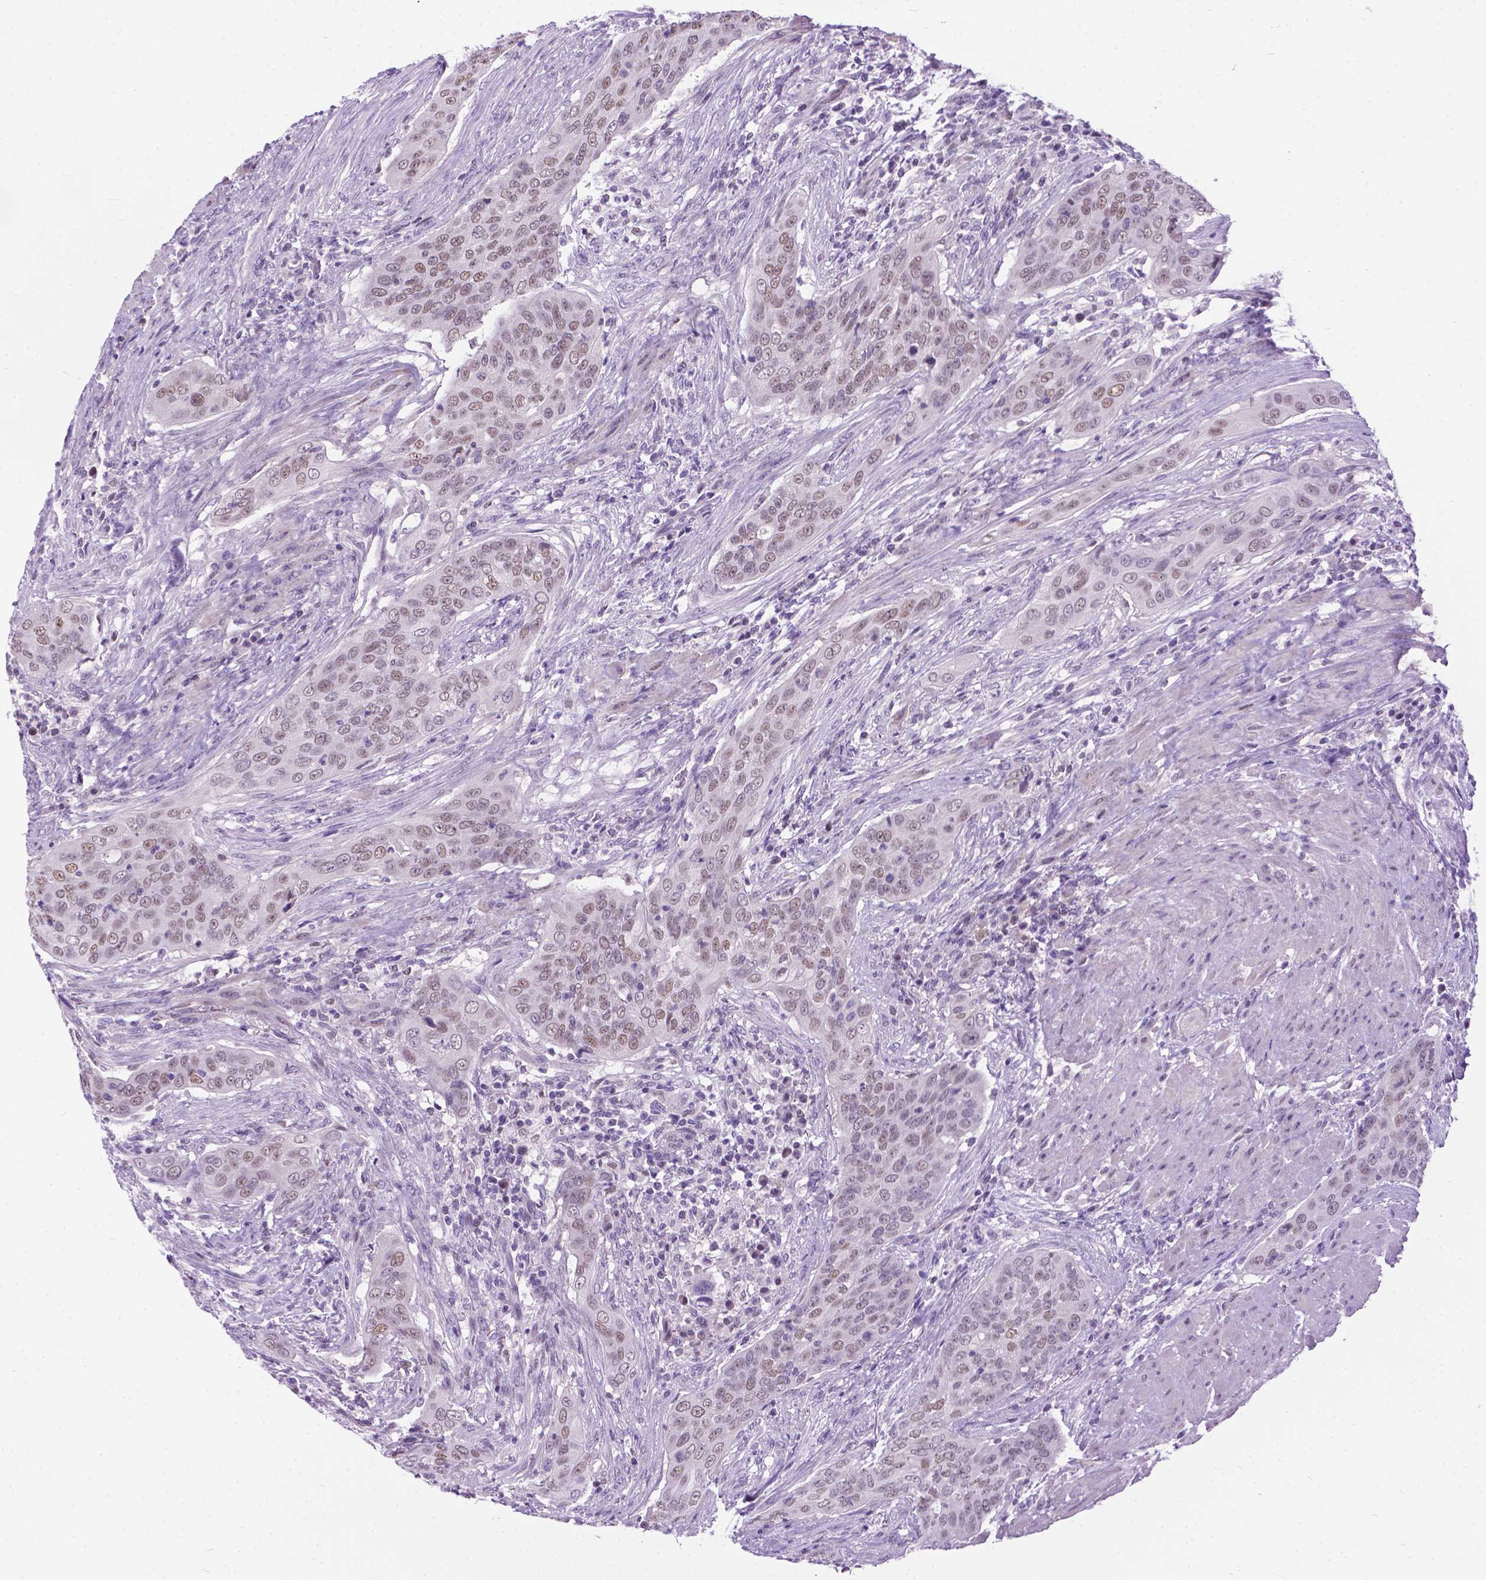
{"staining": {"intensity": "moderate", "quantity": "<25%", "location": "nuclear"}, "tissue": "urothelial cancer", "cell_type": "Tumor cells", "image_type": "cancer", "snomed": [{"axis": "morphology", "description": "Urothelial carcinoma, High grade"}, {"axis": "topography", "description": "Urinary bladder"}], "caption": "Protein analysis of urothelial cancer tissue exhibits moderate nuclear positivity in approximately <25% of tumor cells.", "gene": "APCDD1L", "patient": {"sex": "male", "age": 82}}